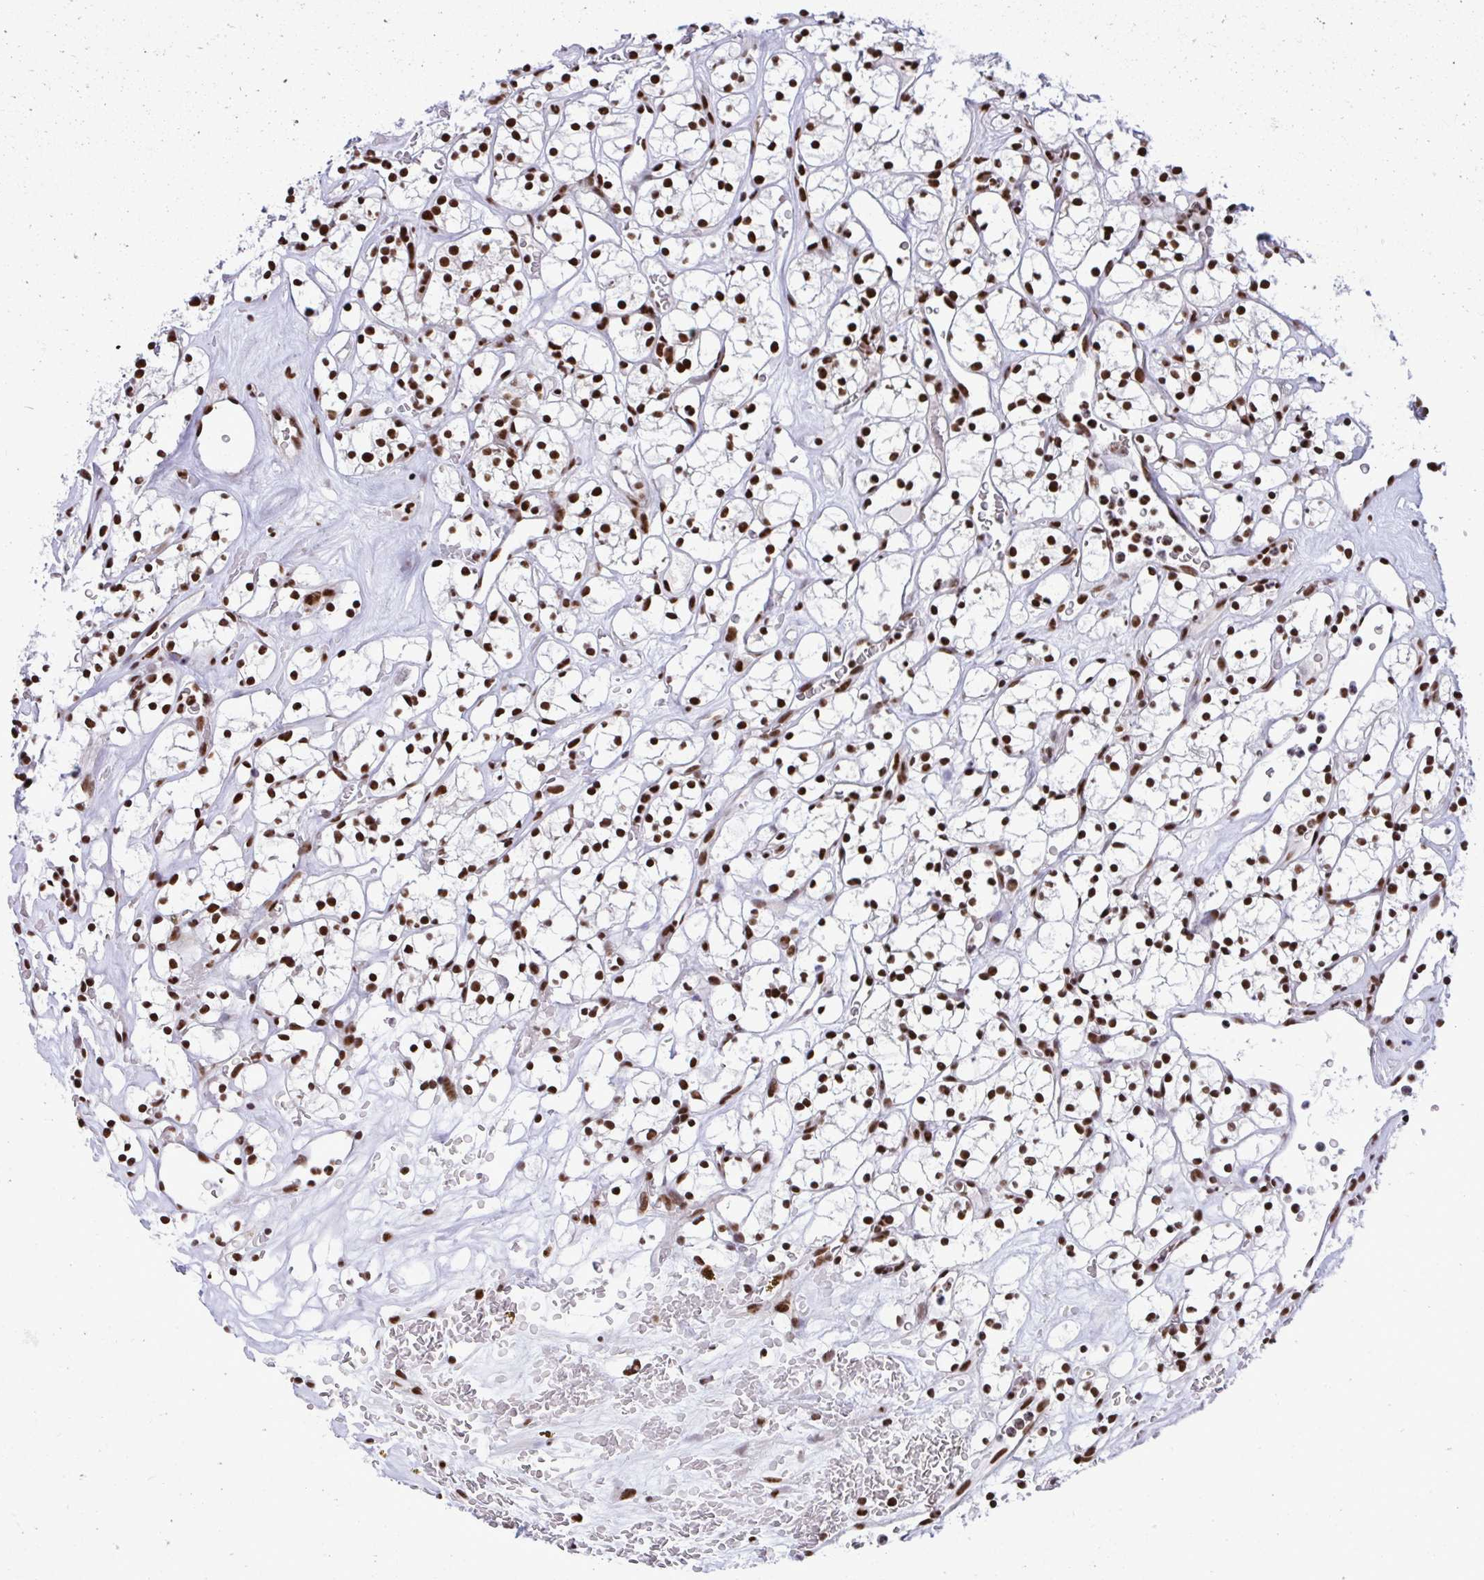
{"staining": {"intensity": "strong", "quantity": ">75%", "location": "nuclear"}, "tissue": "renal cancer", "cell_type": "Tumor cells", "image_type": "cancer", "snomed": [{"axis": "morphology", "description": "Adenocarcinoma, NOS"}, {"axis": "topography", "description": "Kidney"}], "caption": "Immunohistochemistry (IHC) micrograph of human adenocarcinoma (renal) stained for a protein (brown), which demonstrates high levels of strong nuclear staining in about >75% of tumor cells.", "gene": "PRPF19", "patient": {"sex": "female", "age": 64}}